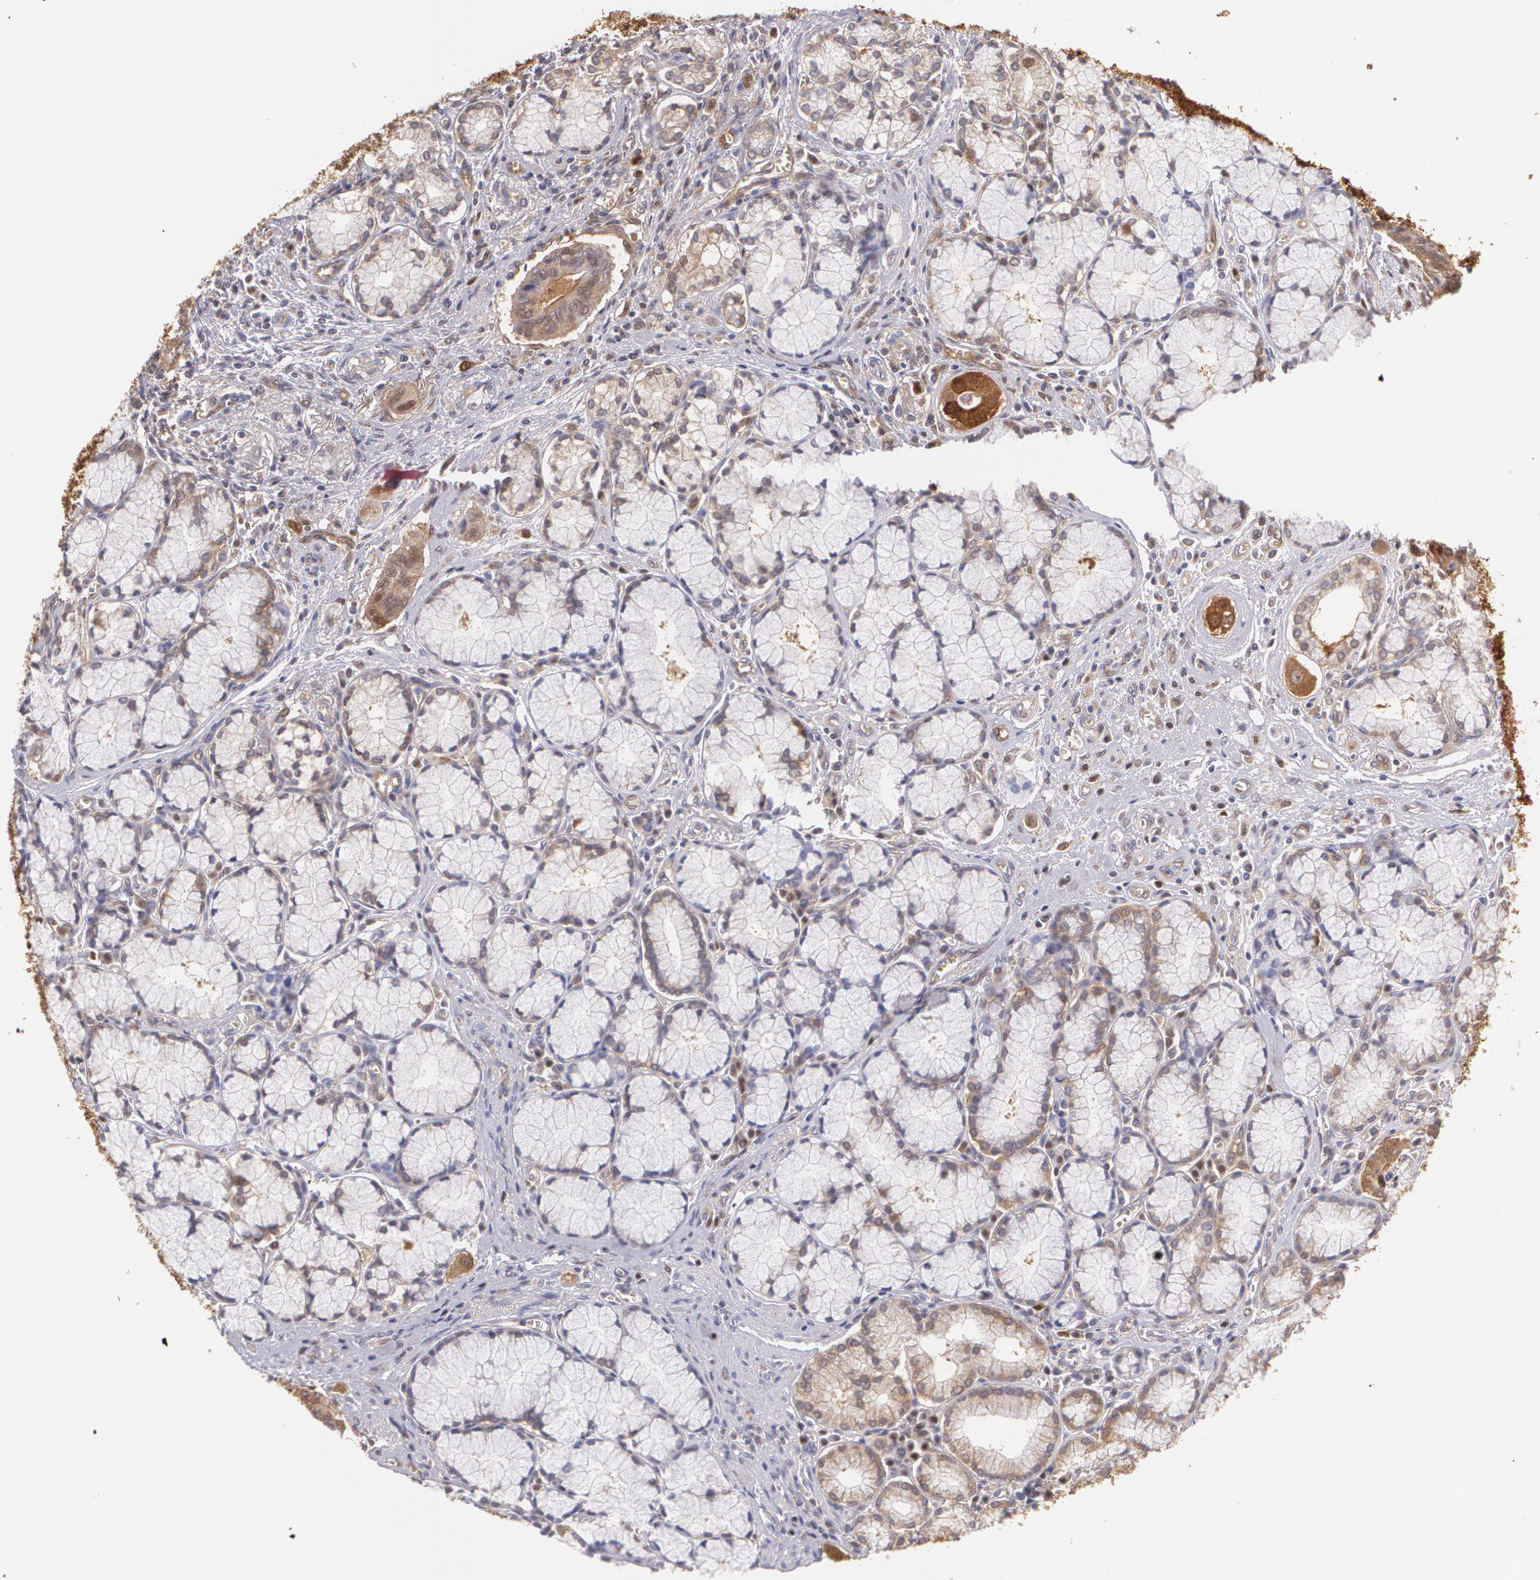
{"staining": {"intensity": "moderate", "quantity": ">75%", "location": "cytoplasmic/membranous"}, "tissue": "pancreatic cancer", "cell_type": "Tumor cells", "image_type": "cancer", "snomed": [{"axis": "morphology", "description": "Adenocarcinoma, NOS"}, {"axis": "topography", "description": "Pancreas"}], "caption": "Moderate cytoplasmic/membranous staining for a protein is seen in approximately >75% of tumor cells of pancreatic cancer (adenocarcinoma) using IHC.", "gene": "HSPH1", "patient": {"sex": "male", "age": 77}}